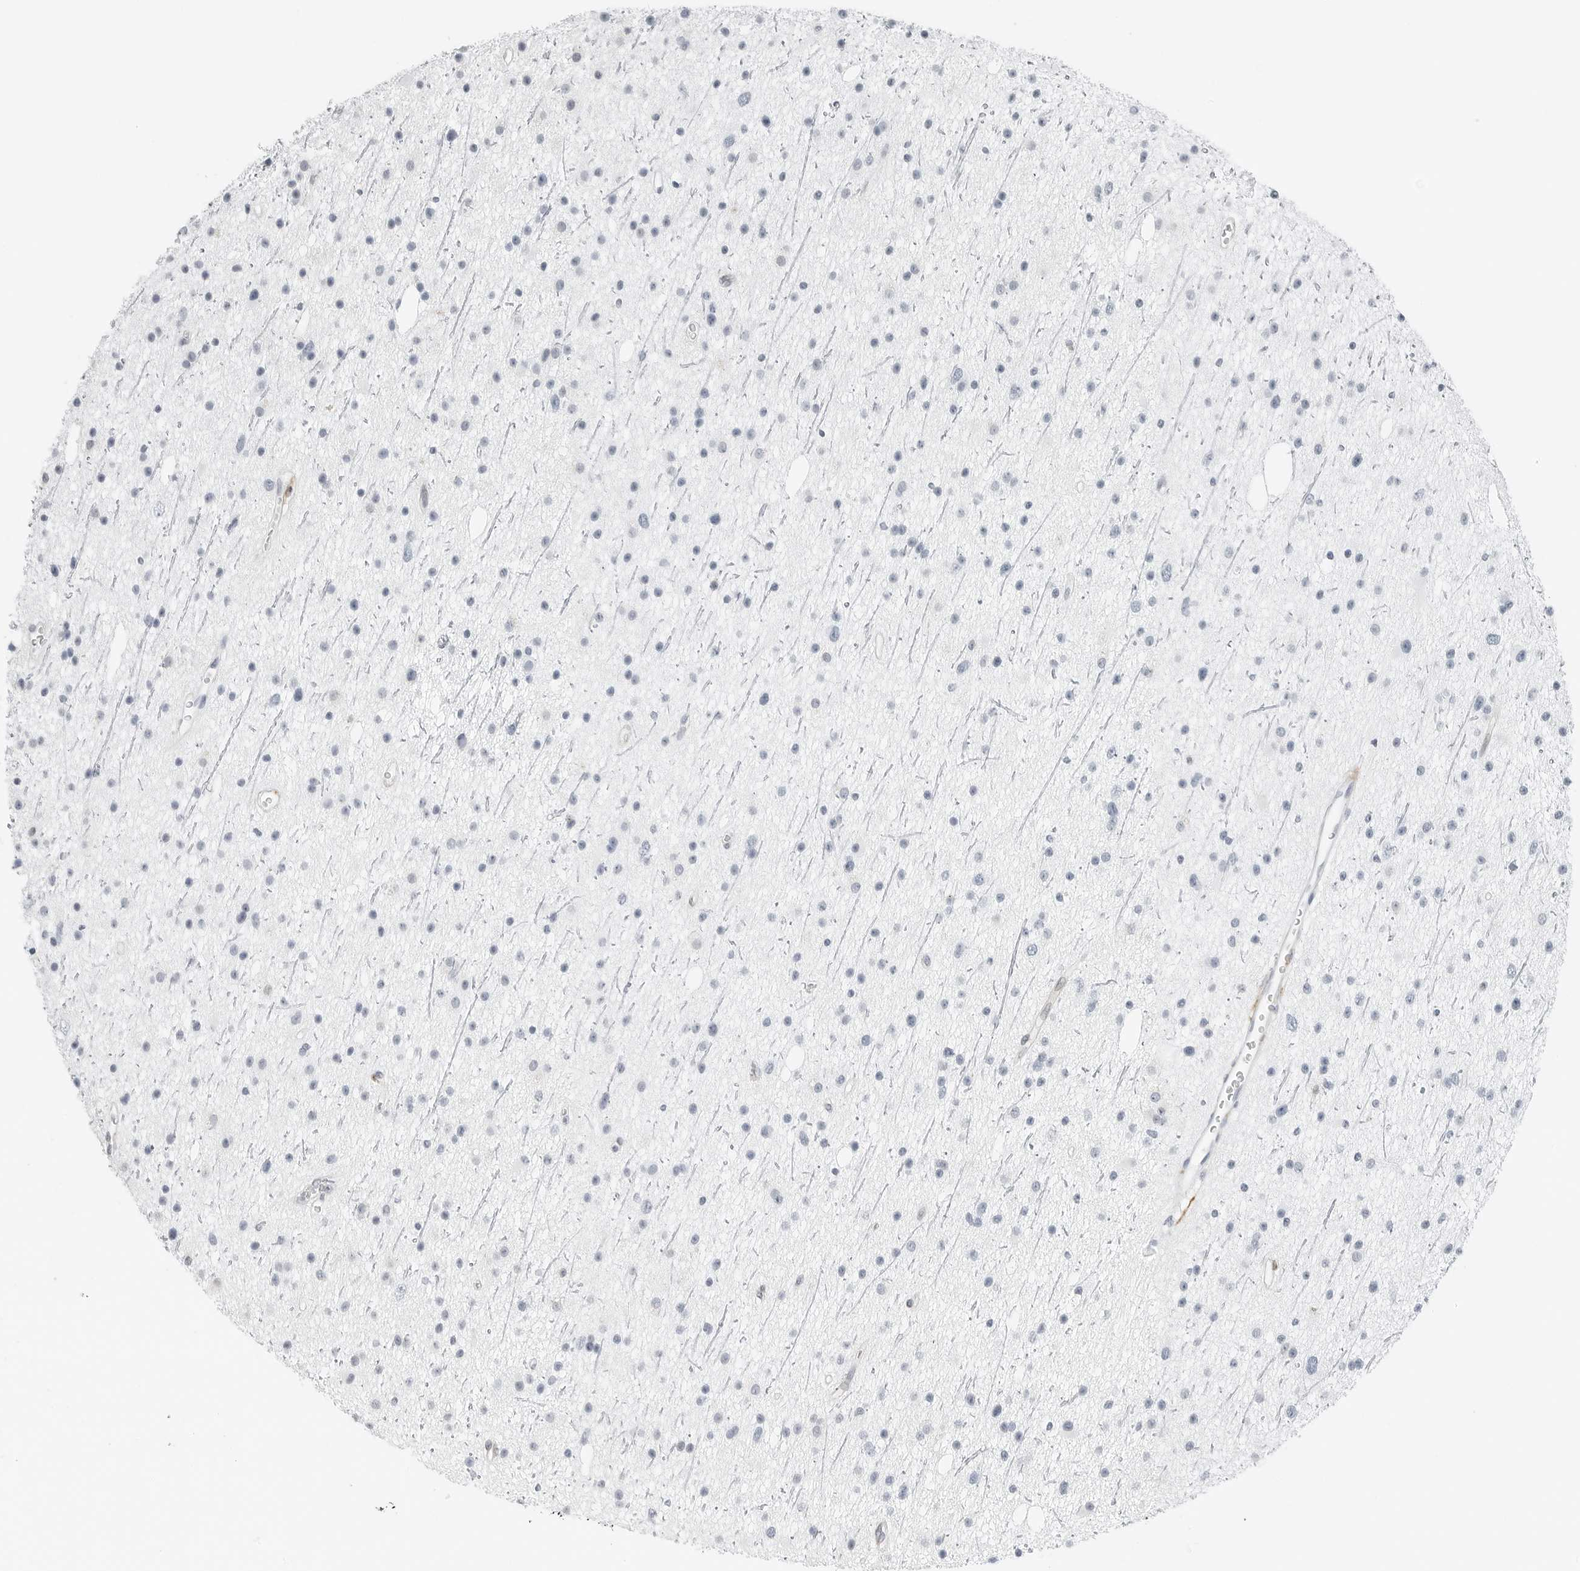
{"staining": {"intensity": "negative", "quantity": "none", "location": "none"}, "tissue": "glioma", "cell_type": "Tumor cells", "image_type": "cancer", "snomed": [{"axis": "morphology", "description": "Glioma, malignant, Low grade"}, {"axis": "topography", "description": "Cerebral cortex"}], "caption": "Tumor cells are negative for protein expression in human malignant glioma (low-grade). The staining is performed using DAB brown chromogen with nuclei counter-stained in using hematoxylin.", "gene": "P4HA2", "patient": {"sex": "female", "age": 39}}